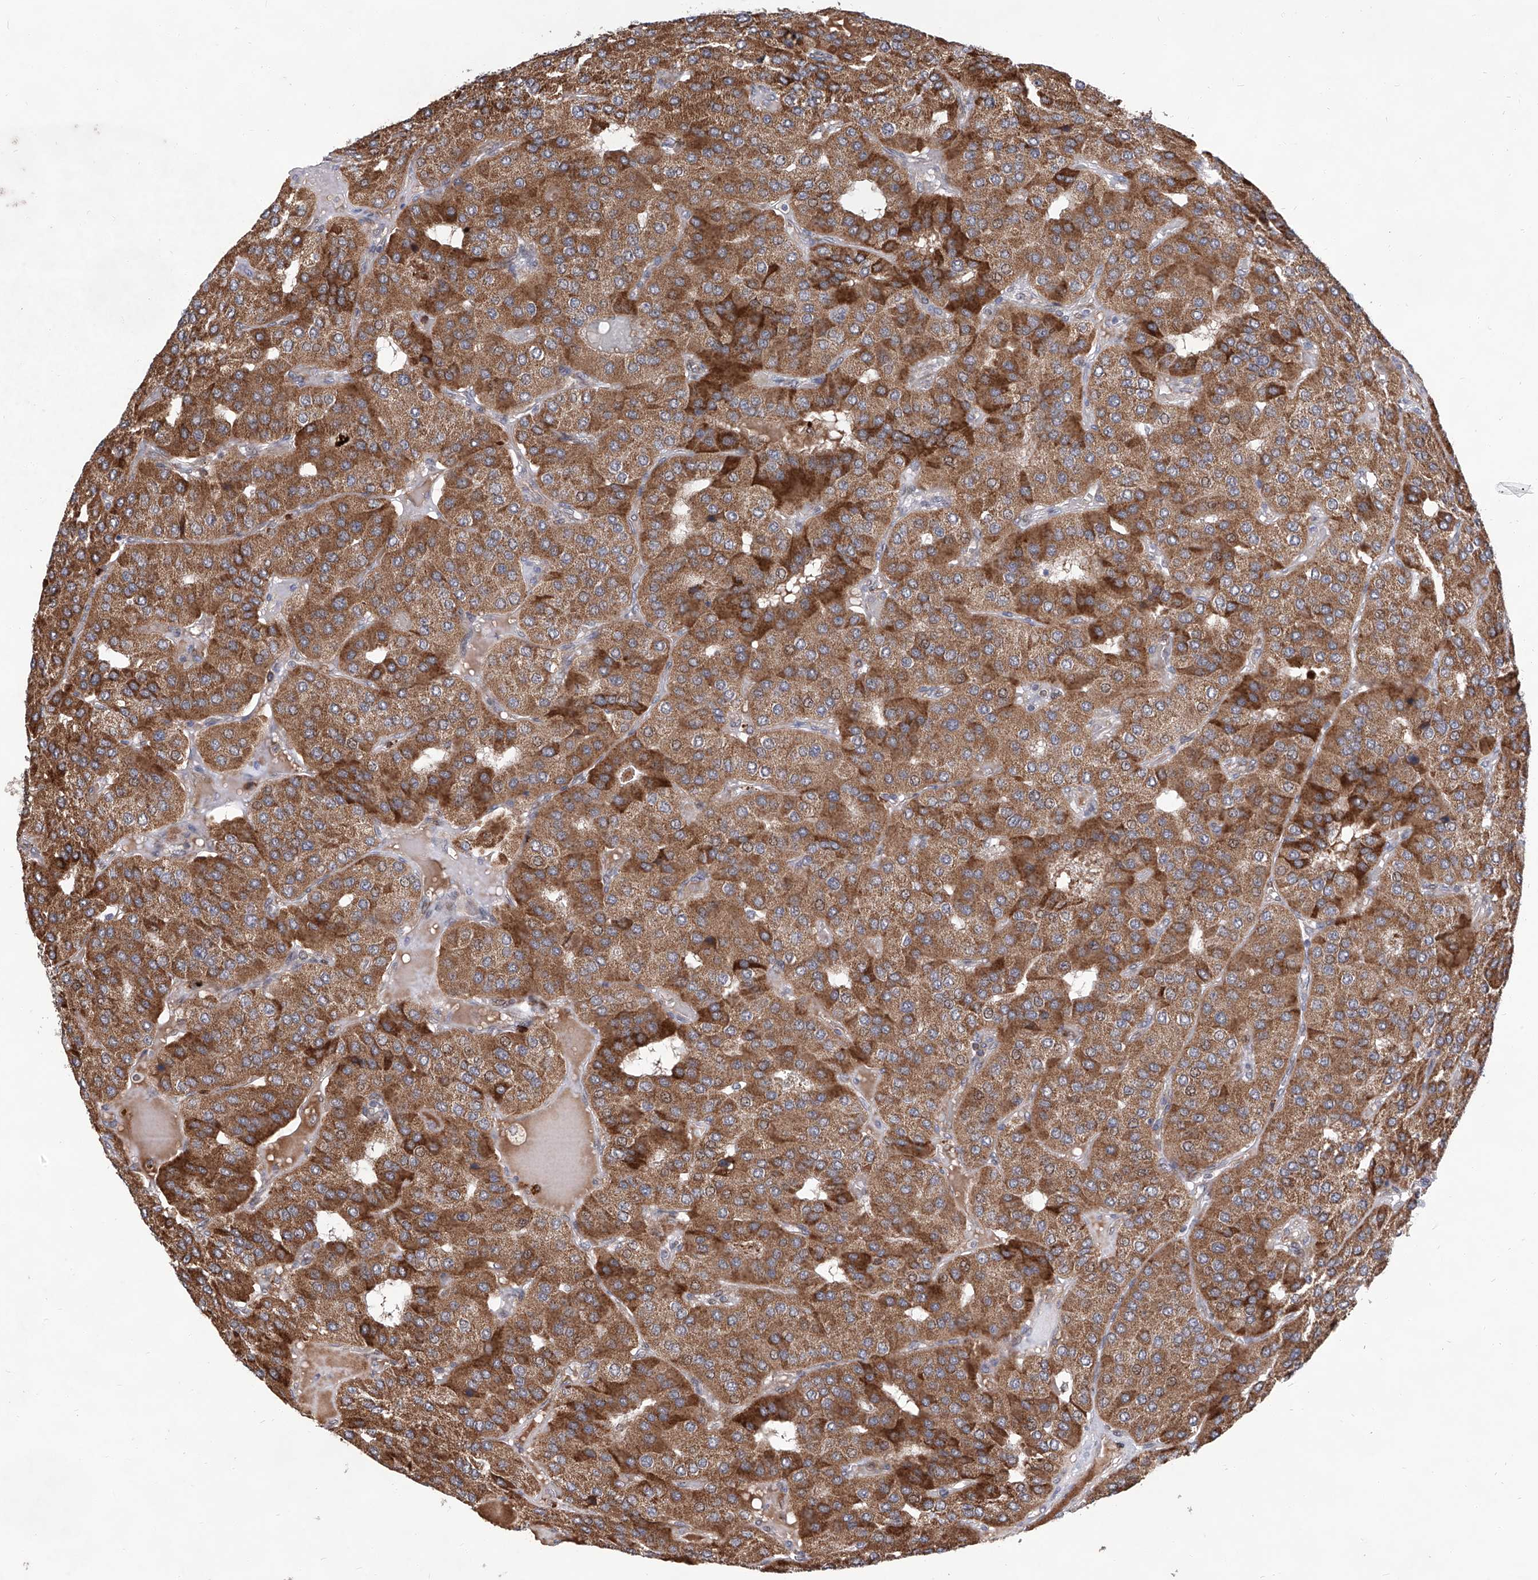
{"staining": {"intensity": "strong", "quantity": ">75%", "location": "cytoplasmic/membranous"}, "tissue": "parathyroid gland", "cell_type": "Glandular cells", "image_type": "normal", "snomed": [{"axis": "morphology", "description": "Normal tissue, NOS"}, {"axis": "morphology", "description": "Adenoma, NOS"}, {"axis": "topography", "description": "Parathyroid gland"}], "caption": "Immunohistochemistry photomicrograph of benign parathyroid gland: human parathyroid gland stained using IHC reveals high levels of strong protein expression localized specifically in the cytoplasmic/membranous of glandular cells, appearing as a cytoplasmic/membranous brown color.", "gene": "FARP2", "patient": {"sex": "female", "age": 86}}